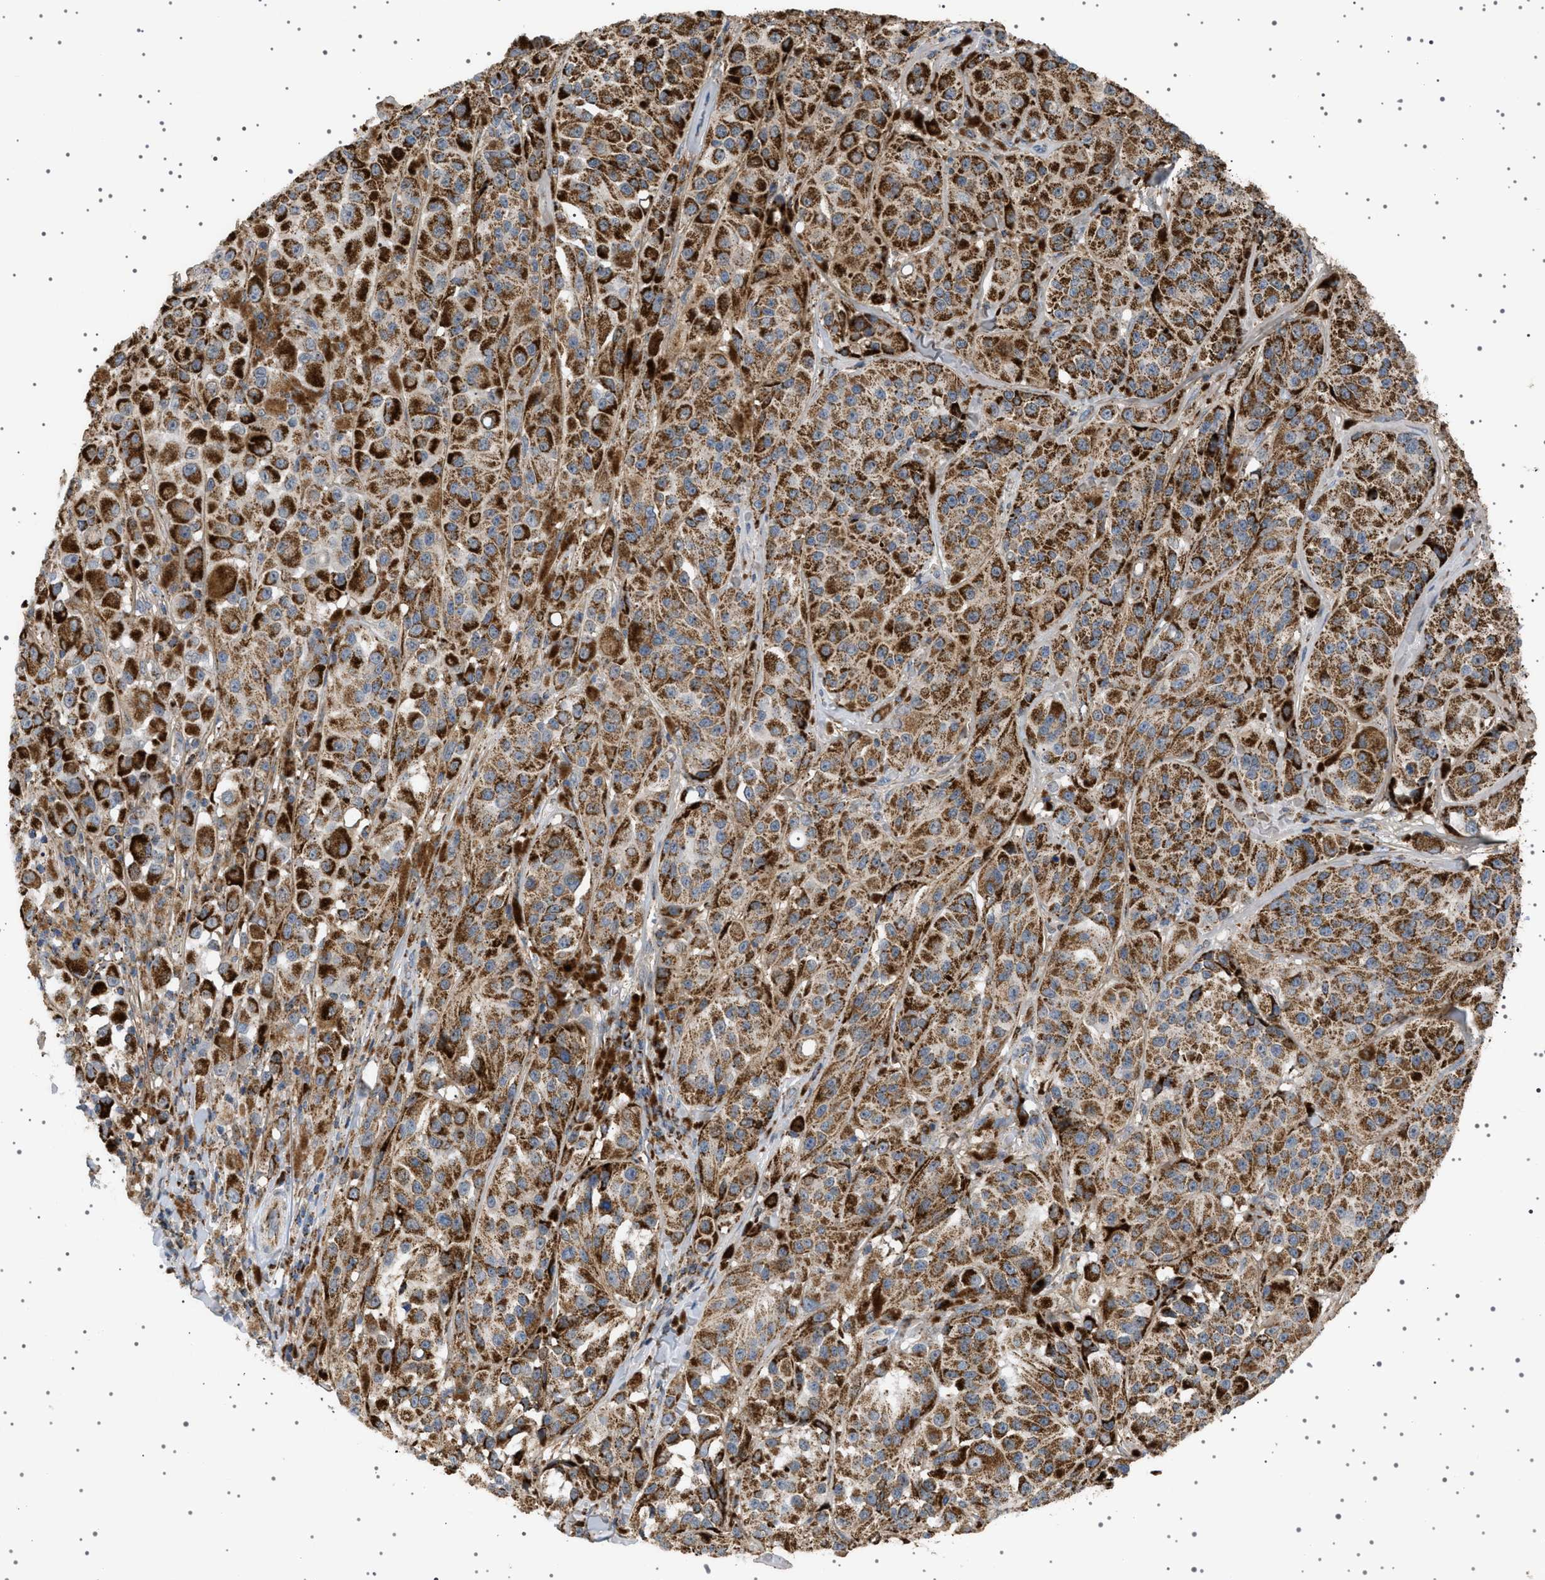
{"staining": {"intensity": "strong", "quantity": ">75%", "location": "cytoplasmic/membranous"}, "tissue": "melanoma", "cell_type": "Tumor cells", "image_type": "cancer", "snomed": [{"axis": "morphology", "description": "Malignant melanoma, NOS"}, {"axis": "topography", "description": "Skin"}], "caption": "Malignant melanoma stained for a protein exhibits strong cytoplasmic/membranous positivity in tumor cells. The protein of interest is shown in brown color, while the nuclei are stained blue.", "gene": "UBXN8", "patient": {"sex": "male", "age": 84}}